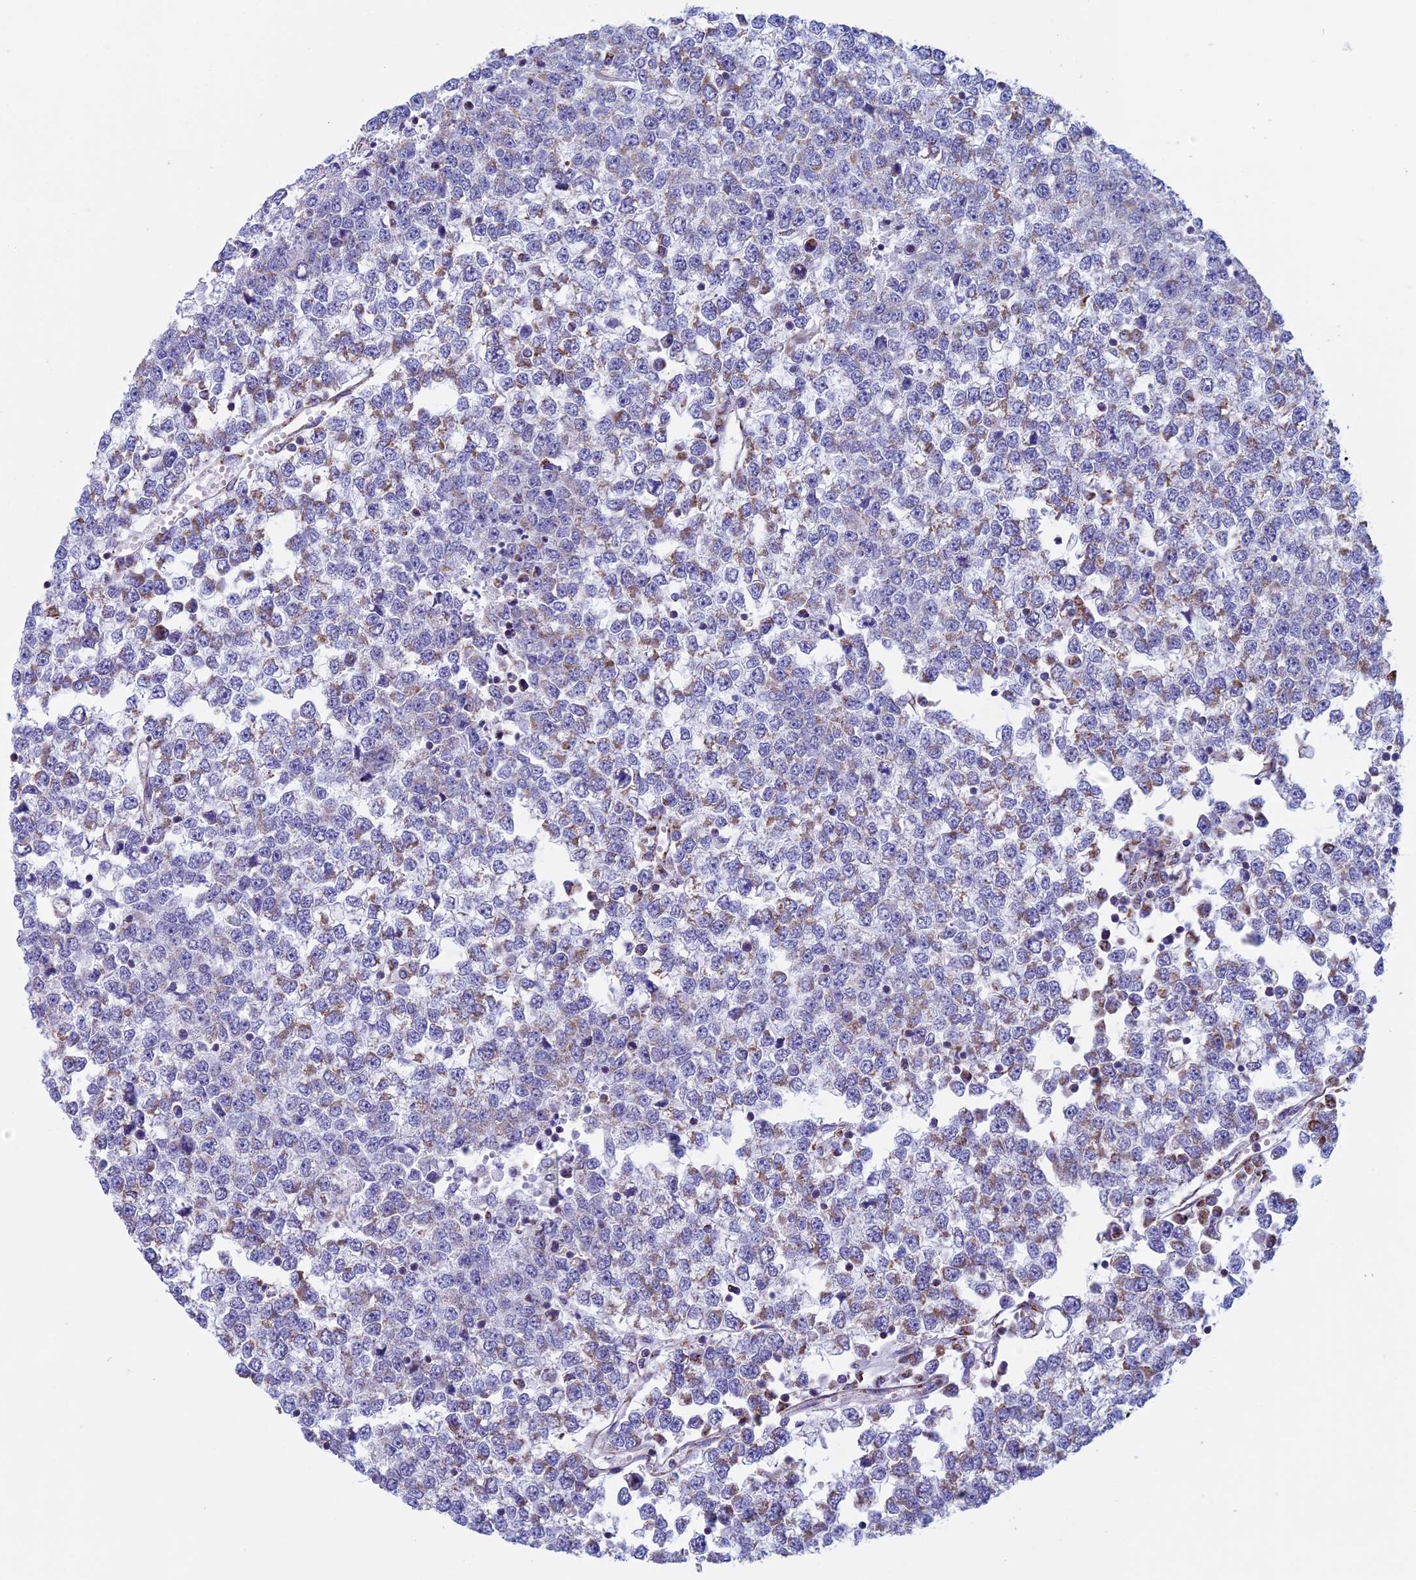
{"staining": {"intensity": "negative", "quantity": "none", "location": "none"}, "tissue": "testis cancer", "cell_type": "Tumor cells", "image_type": "cancer", "snomed": [{"axis": "morphology", "description": "Seminoma, NOS"}, {"axis": "topography", "description": "Testis"}], "caption": "Protein analysis of testis cancer reveals no significant staining in tumor cells.", "gene": "NDUFB9", "patient": {"sex": "male", "age": 65}}